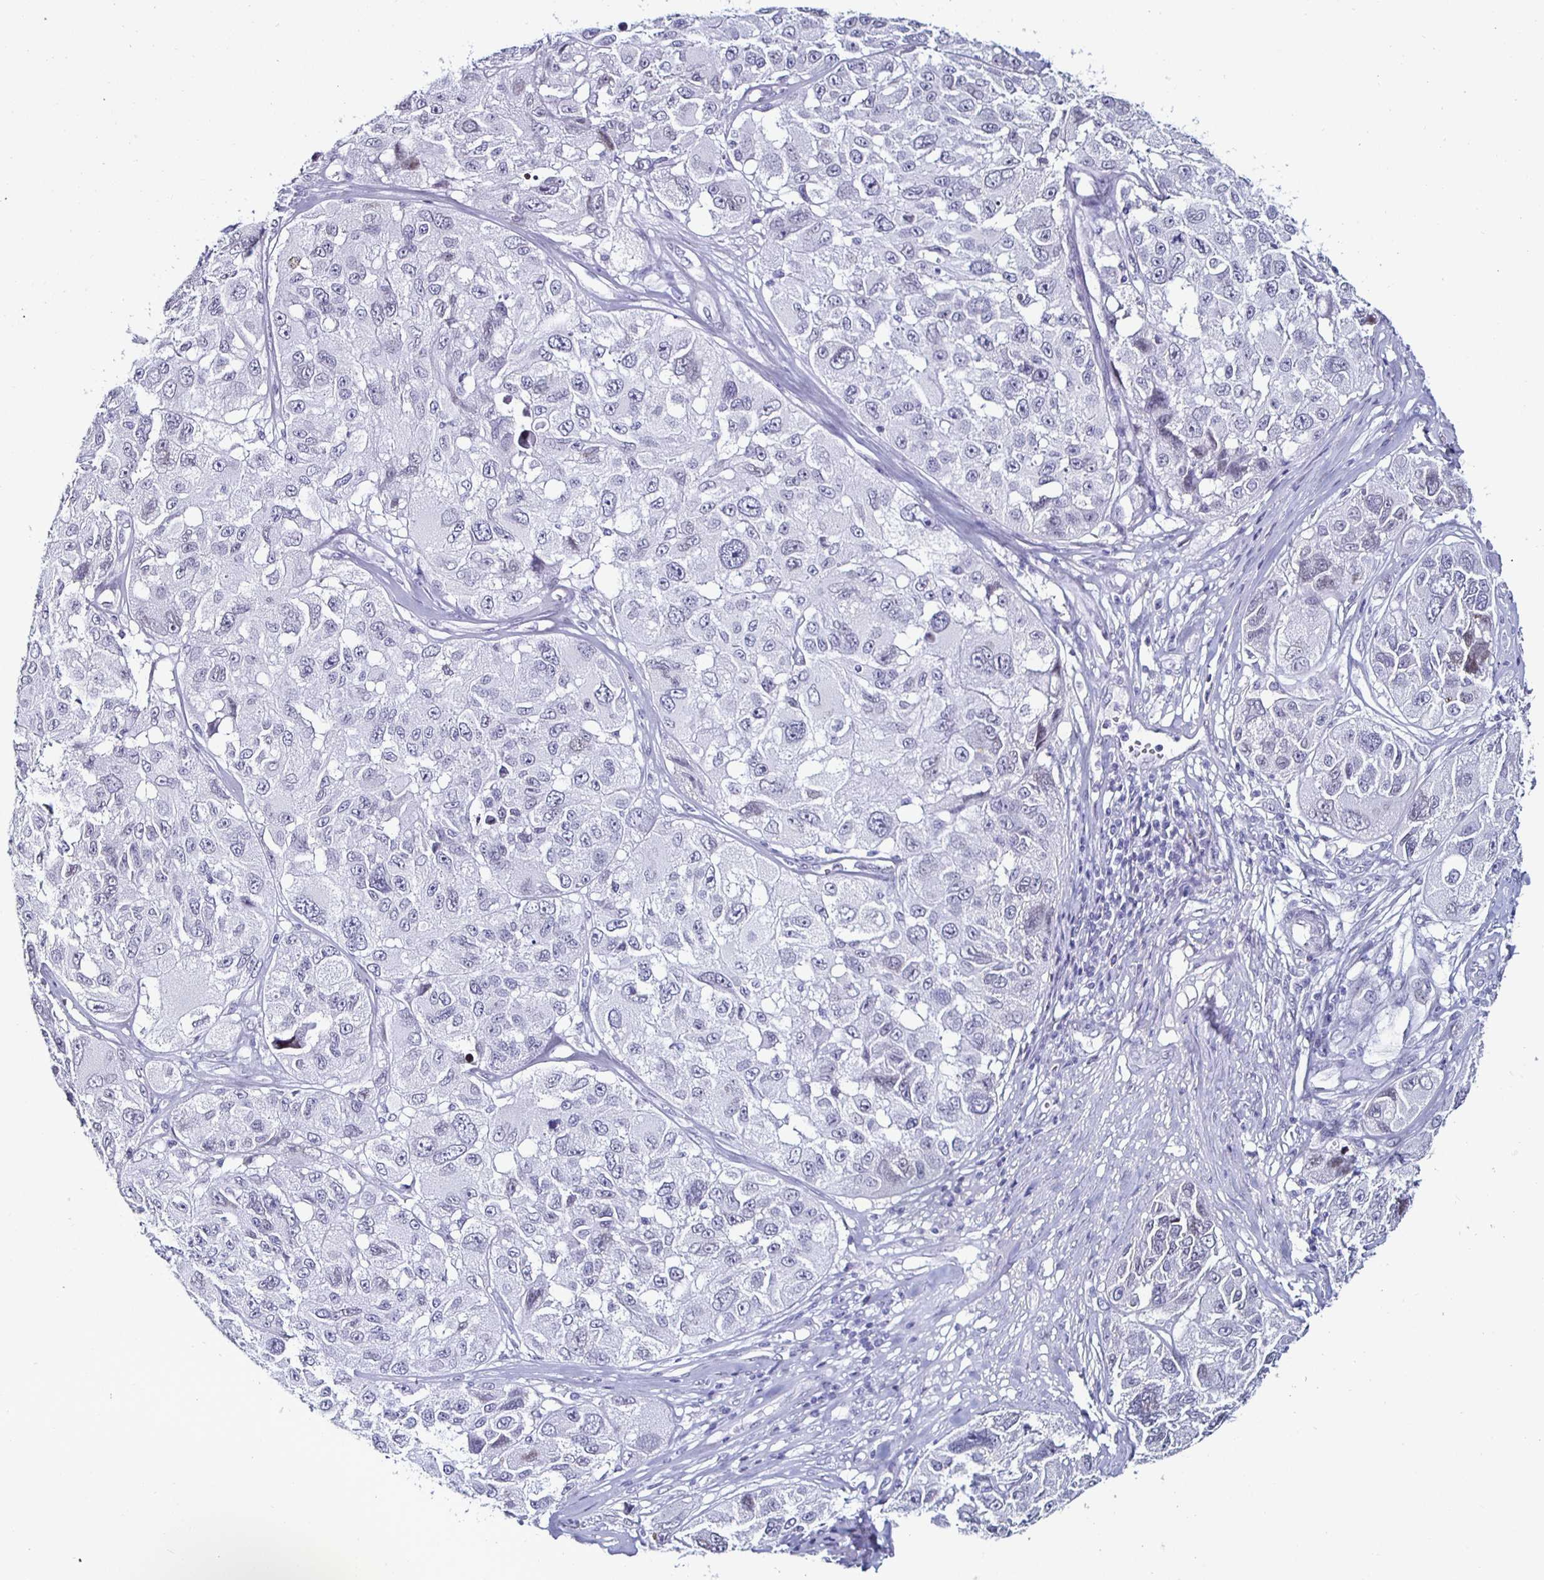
{"staining": {"intensity": "negative", "quantity": "none", "location": "none"}, "tissue": "melanoma", "cell_type": "Tumor cells", "image_type": "cancer", "snomed": [{"axis": "morphology", "description": "Malignant melanoma, NOS"}, {"axis": "topography", "description": "Skin"}], "caption": "Image shows no significant protein expression in tumor cells of malignant melanoma.", "gene": "KRT4", "patient": {"sex": "female", "age": 66}}